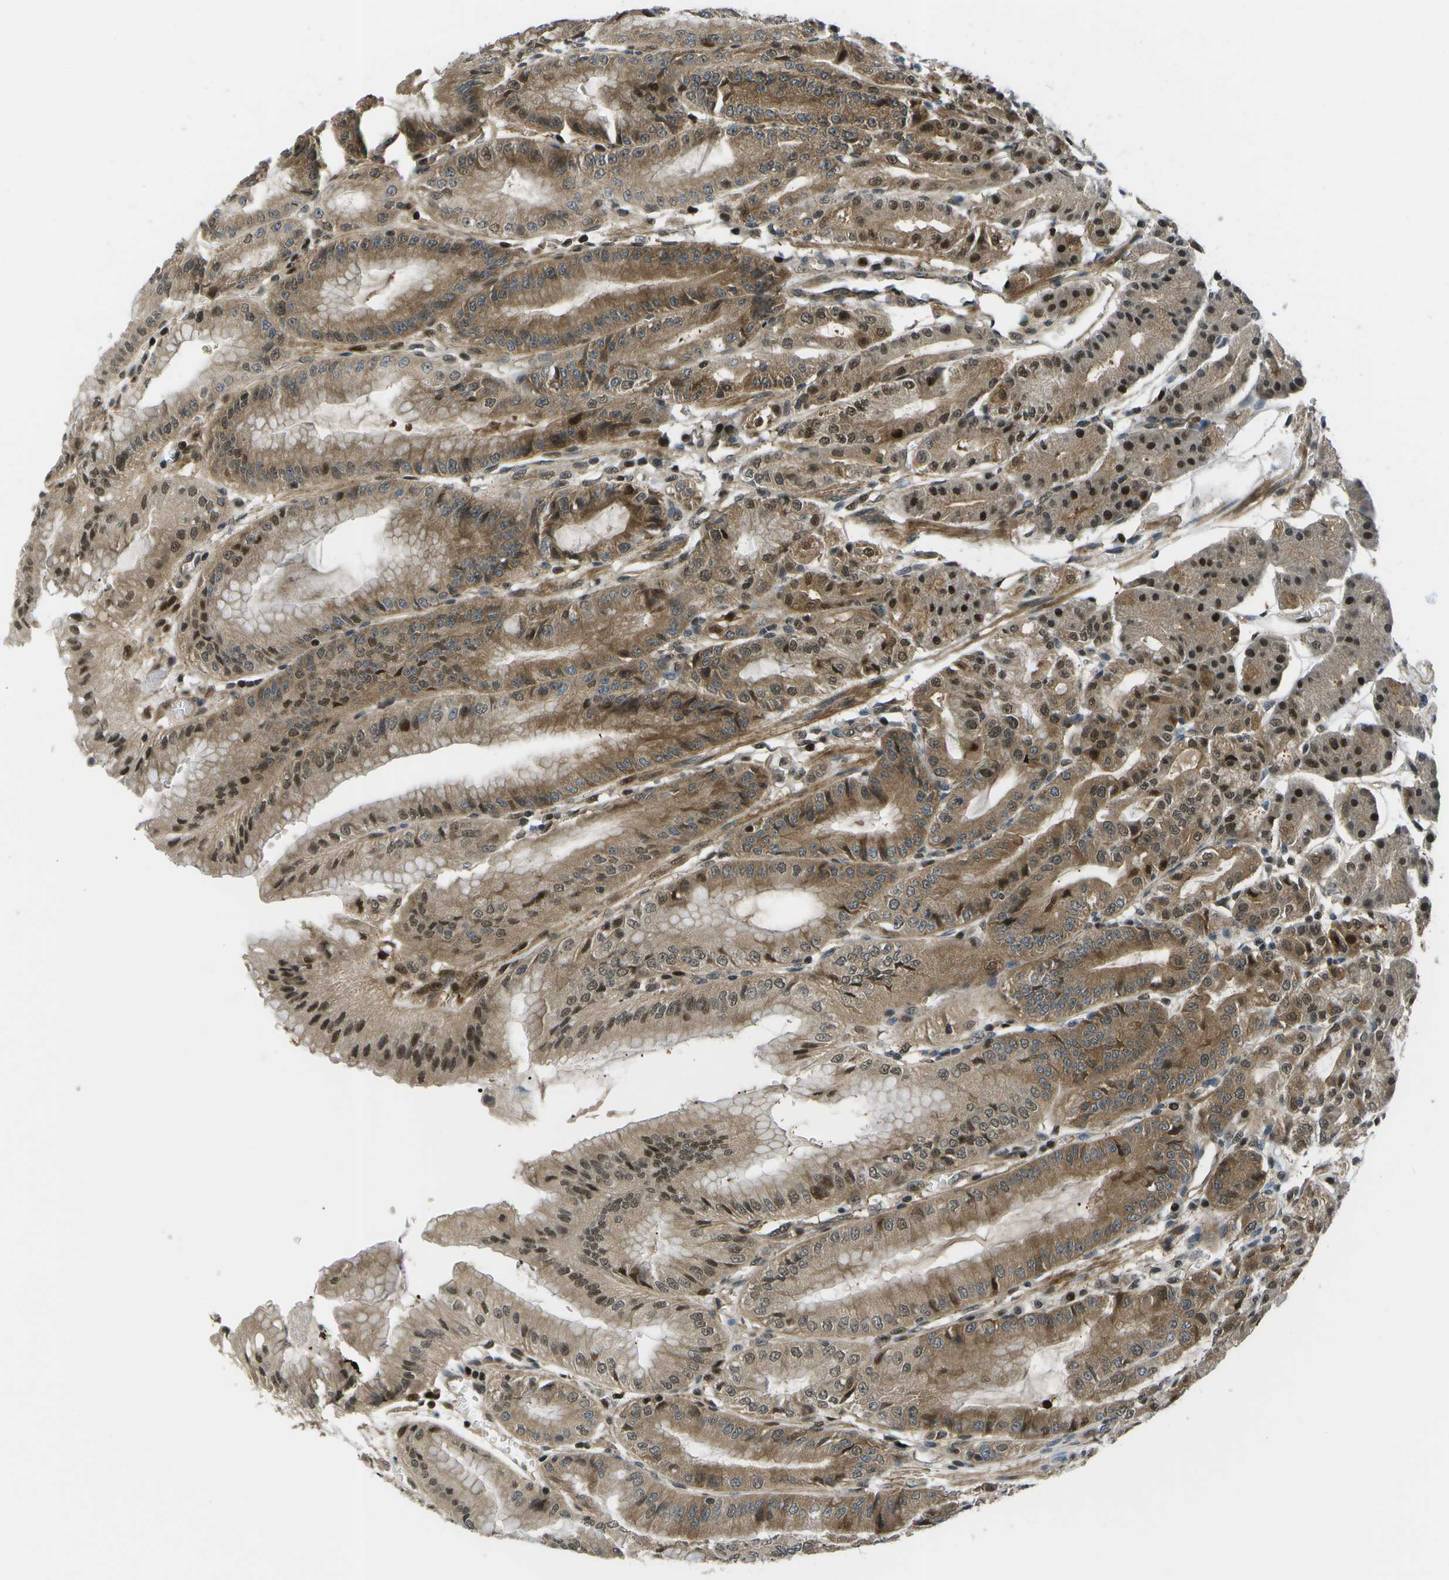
{"staining": {"intensity": "moderate", "quantity": ">75%", "location": "cytoplasmic/membranous,nuclear"}, "tissue": "stomach", "cell_type": "Glandular cells", "image_type": "normal", "snomed": [{"axis": "morphology", "description": "Normal tissue, NOS"}, {"axis": "topography", "description": "Stomach, lower"}], "caption": "A photomicrograph showing moderate cytoplasmic/membranous,nuclear expression in approximately >75% of glandular cells in benign stomach, as visualized by brown immunohistochemical staining.", "gene": "ENPP5", "patient": {"sex": "male", "age": 71}}